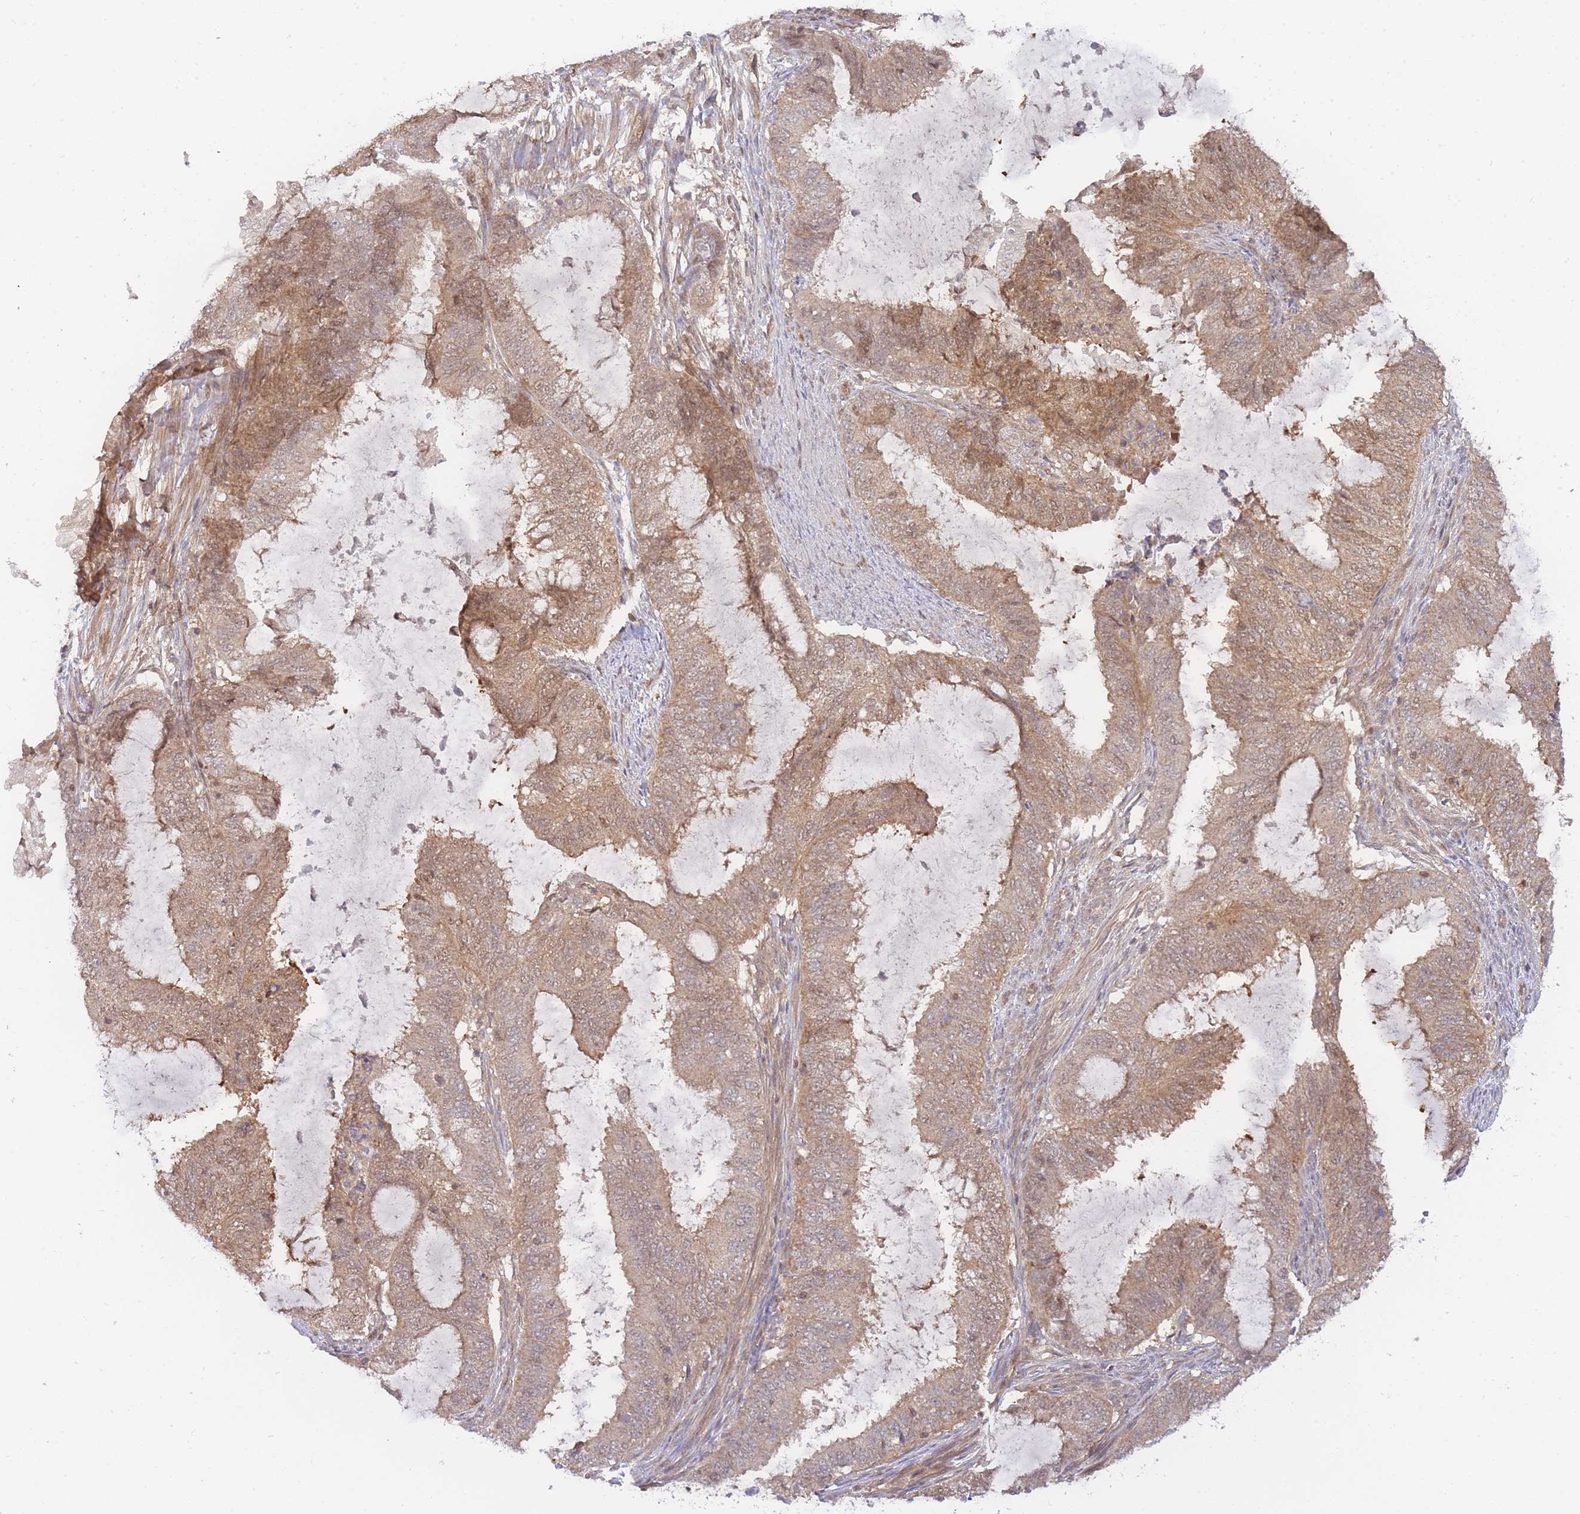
{"staining": {"intensity": "moderate", "quantity": ">75%", "location": "cytoplasmic/membranous,nuclear"}, "tissue": "endometrial cancer", "cell_type": "Tumor cells", "image_type": "cancer", "snomed": [{"axis": "morphology", "description": "Adenocarcinoma, NOS"}, {"axis": "topography", "description": "Endometrium"}], "caption": "IHC photomicrograph of neoplastic tissue: endometrial adenocarcinoma stained using immunohistochemistry demonstrates medium levels of moderate protein expression localized specifically in the cytoplasmic/membranous and nuclear of tumor cells, appearing as a cytoplasmic/membranous and nuclear brown color.", "gene": "KIAA1191", "patient": {"sex": "female", "age": 51}}